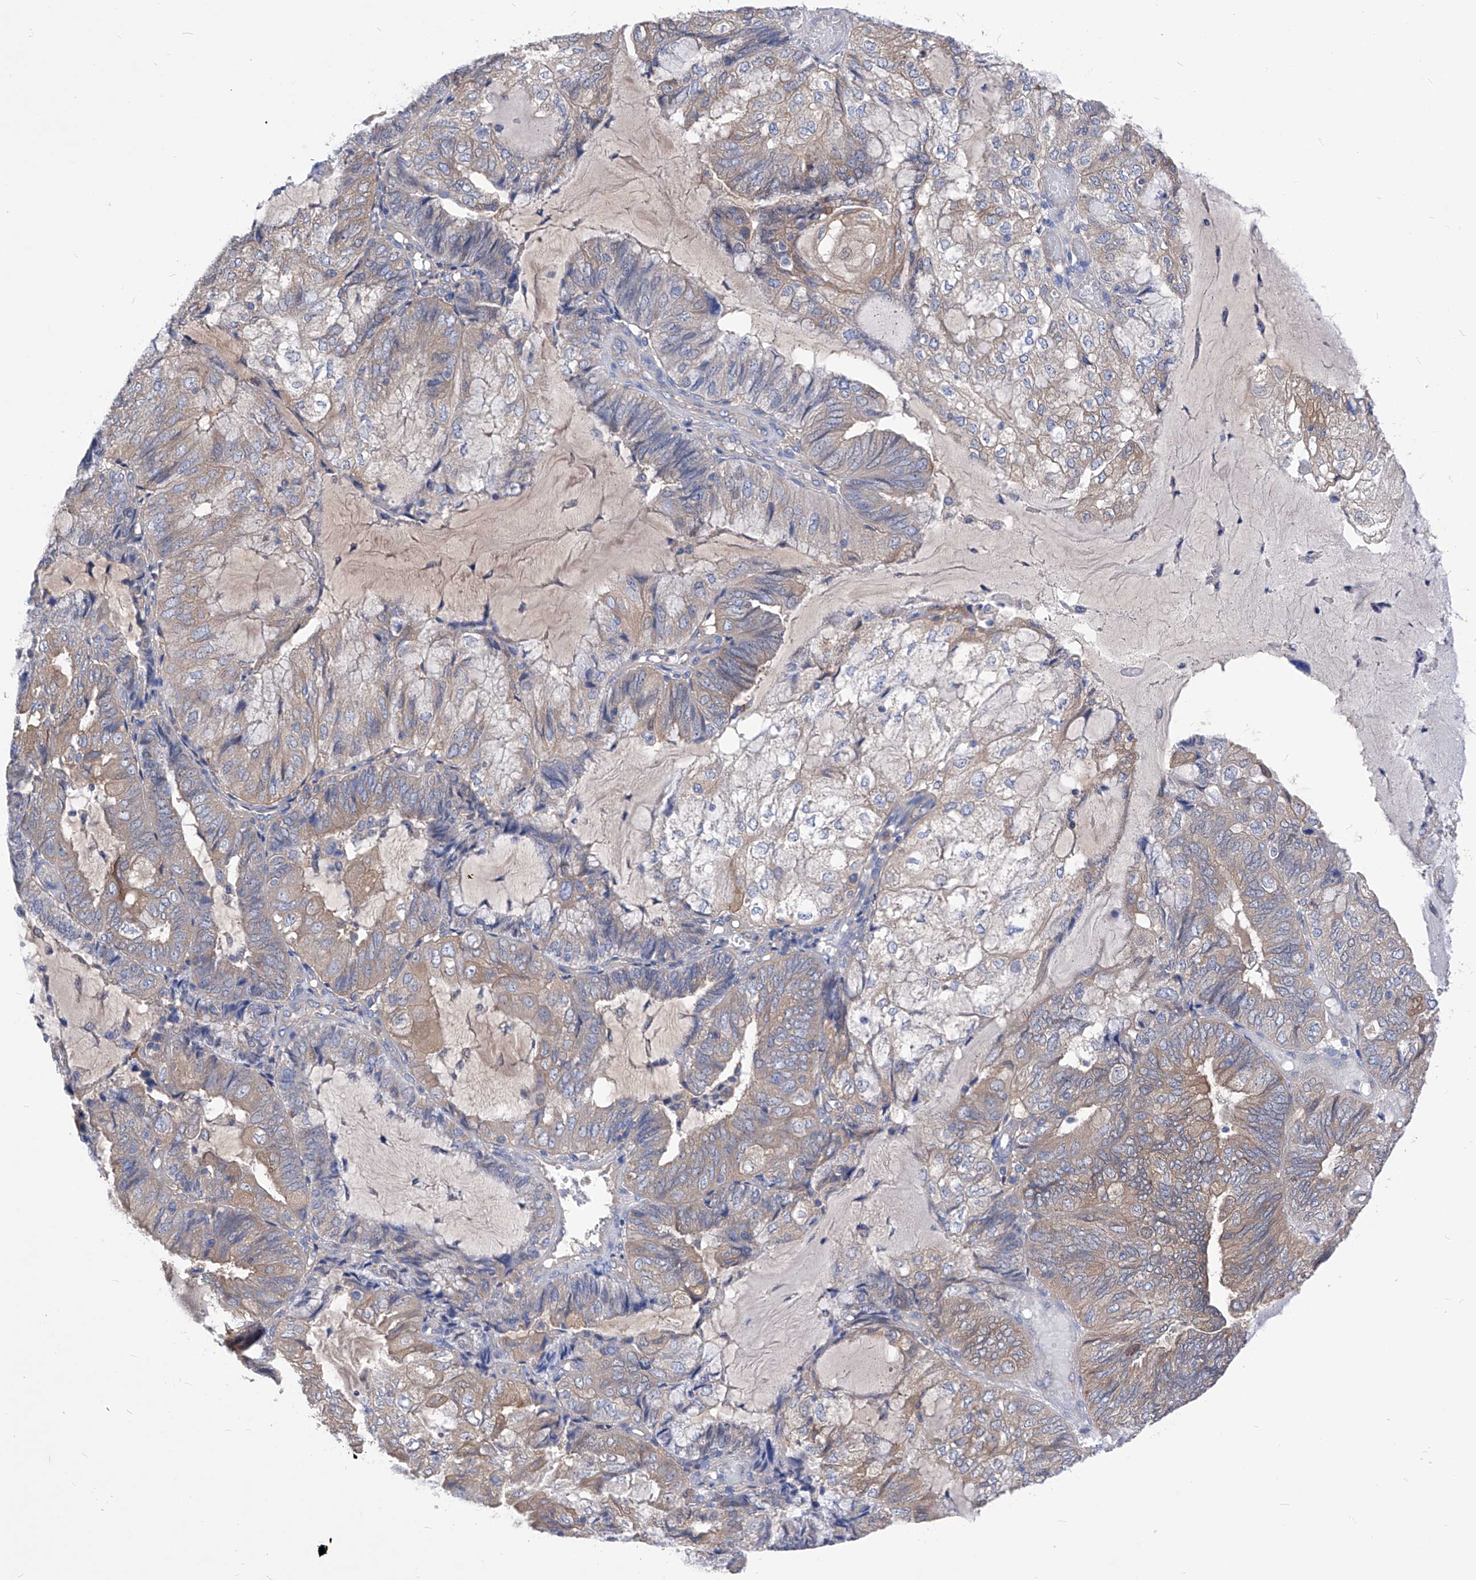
{"staining": {"intensity": "weak", "quantity": ">75%", "location": "cytoplasmic/membranous"}, "tissue": "endometrial cancer", "cell_type": "Tumor cells", "image_type": "cancer", "snomed": [{"axis": "morphology", "description": "Adenocarcinoma, NOS"}, {"axis": "topography", "description": "Endometrium"}], "caption": "Immunohistochemical staining of human endometrial cancer shows low levels of weak cytoplasmic/membranous positivity in approximately >75% of tumor cells.", "gene": "XPNPEP1", "patient": {"sex": "female", "age": 81}}